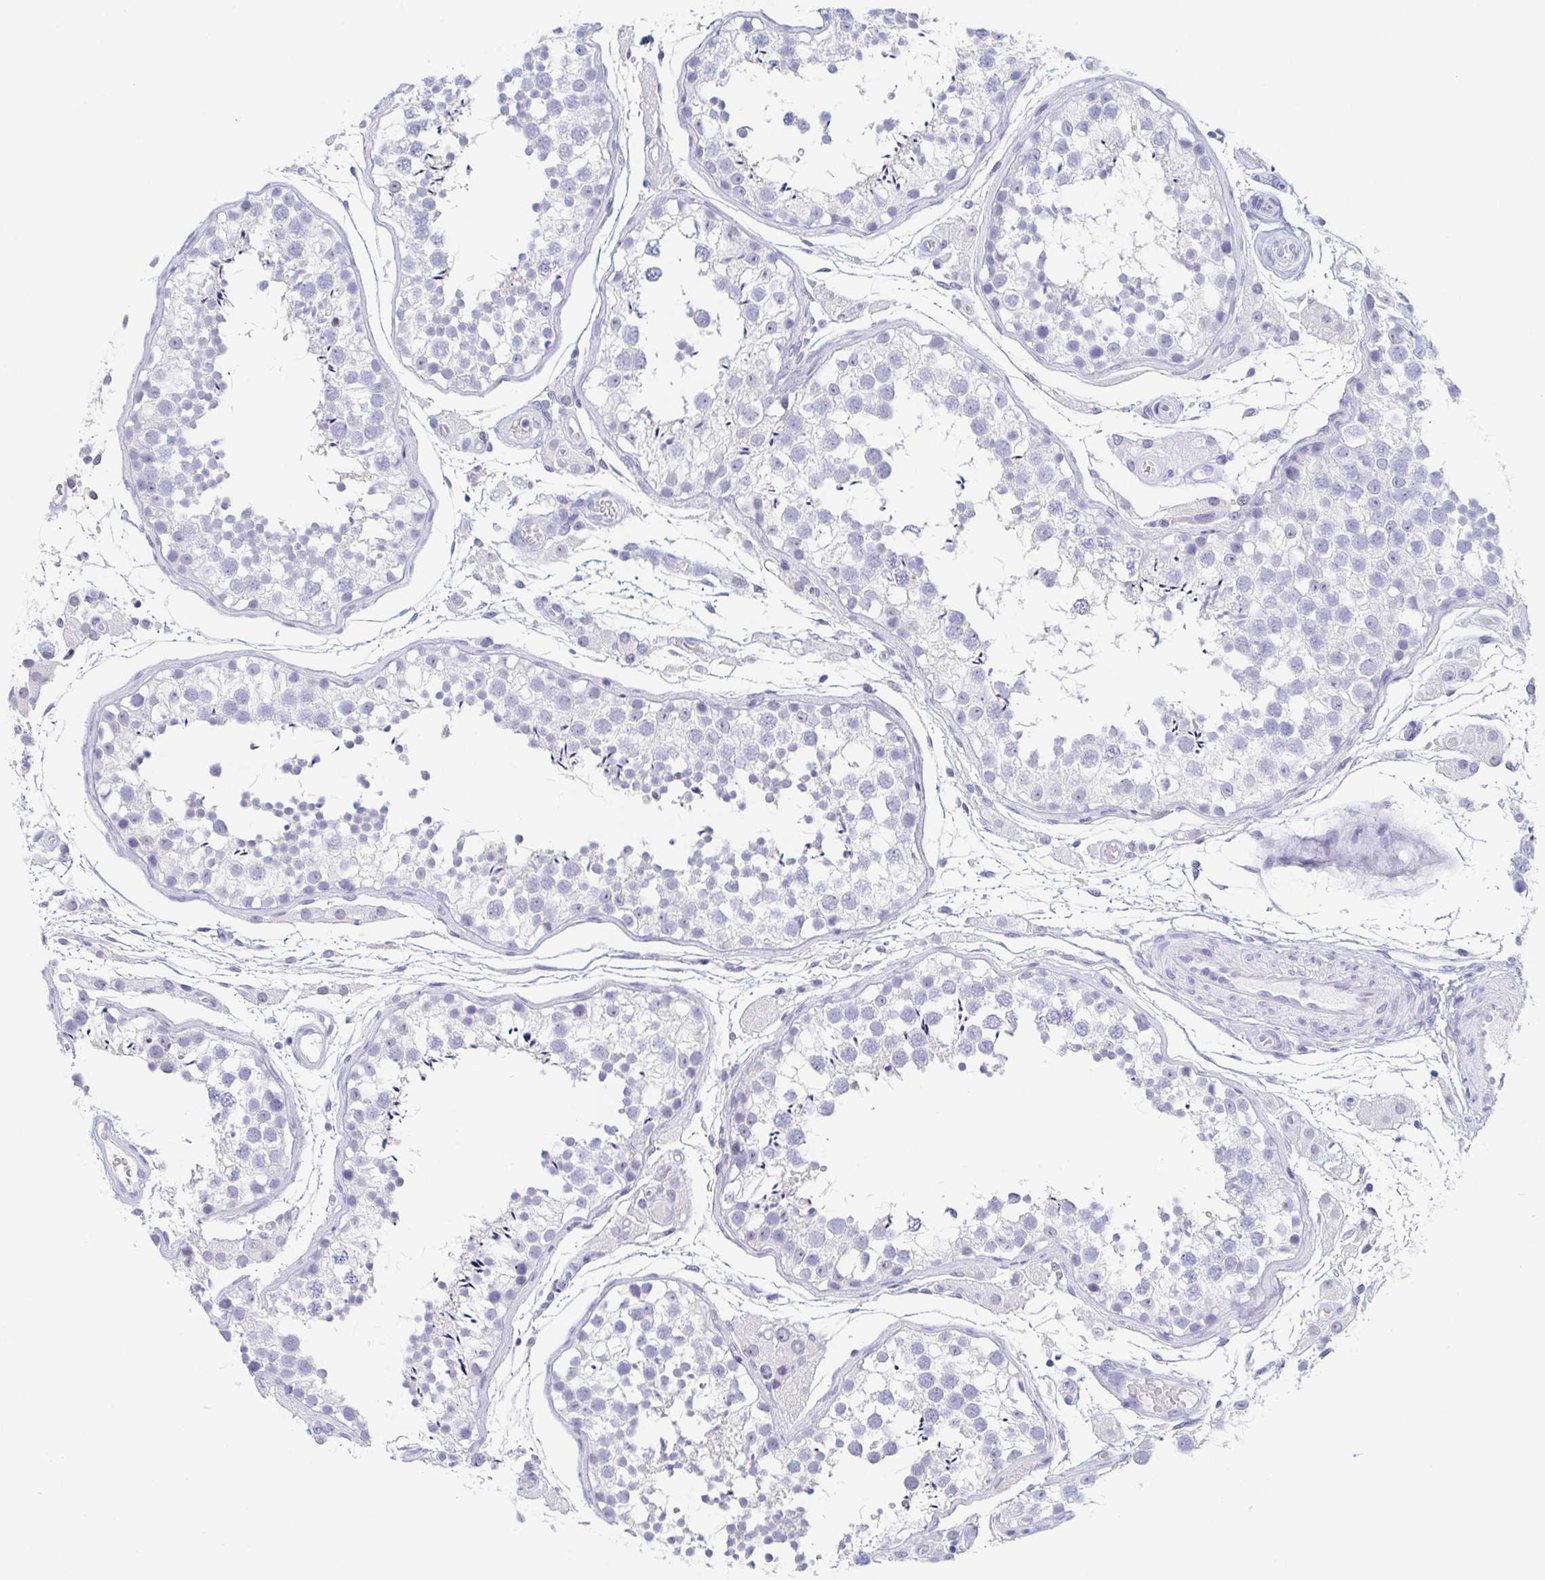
{"staining": {"intensity": "negative", "quantity": "none", "location": "none"}, "tissue": "testis", "cell_type": "Cells in seminiferous ducts", "image_type": "normal", "snomed": [{"axis": "morphology", "description": "Normal tissue, NOS"}, {"axis": "morphology", "description": "Seminoma, NOS"}, {"axis": "topography", "description": "Testis"}], "caption": "Cells in seminiferous ducts are negative for protein expression in normal human testis. (Stains: DAB immunohistochemistry with hematoxylin counter stain, Microscopy: brightfield microscopy at high magnification).", "gene": "REG4", "patient": {"sex": "male", "age": 29}}